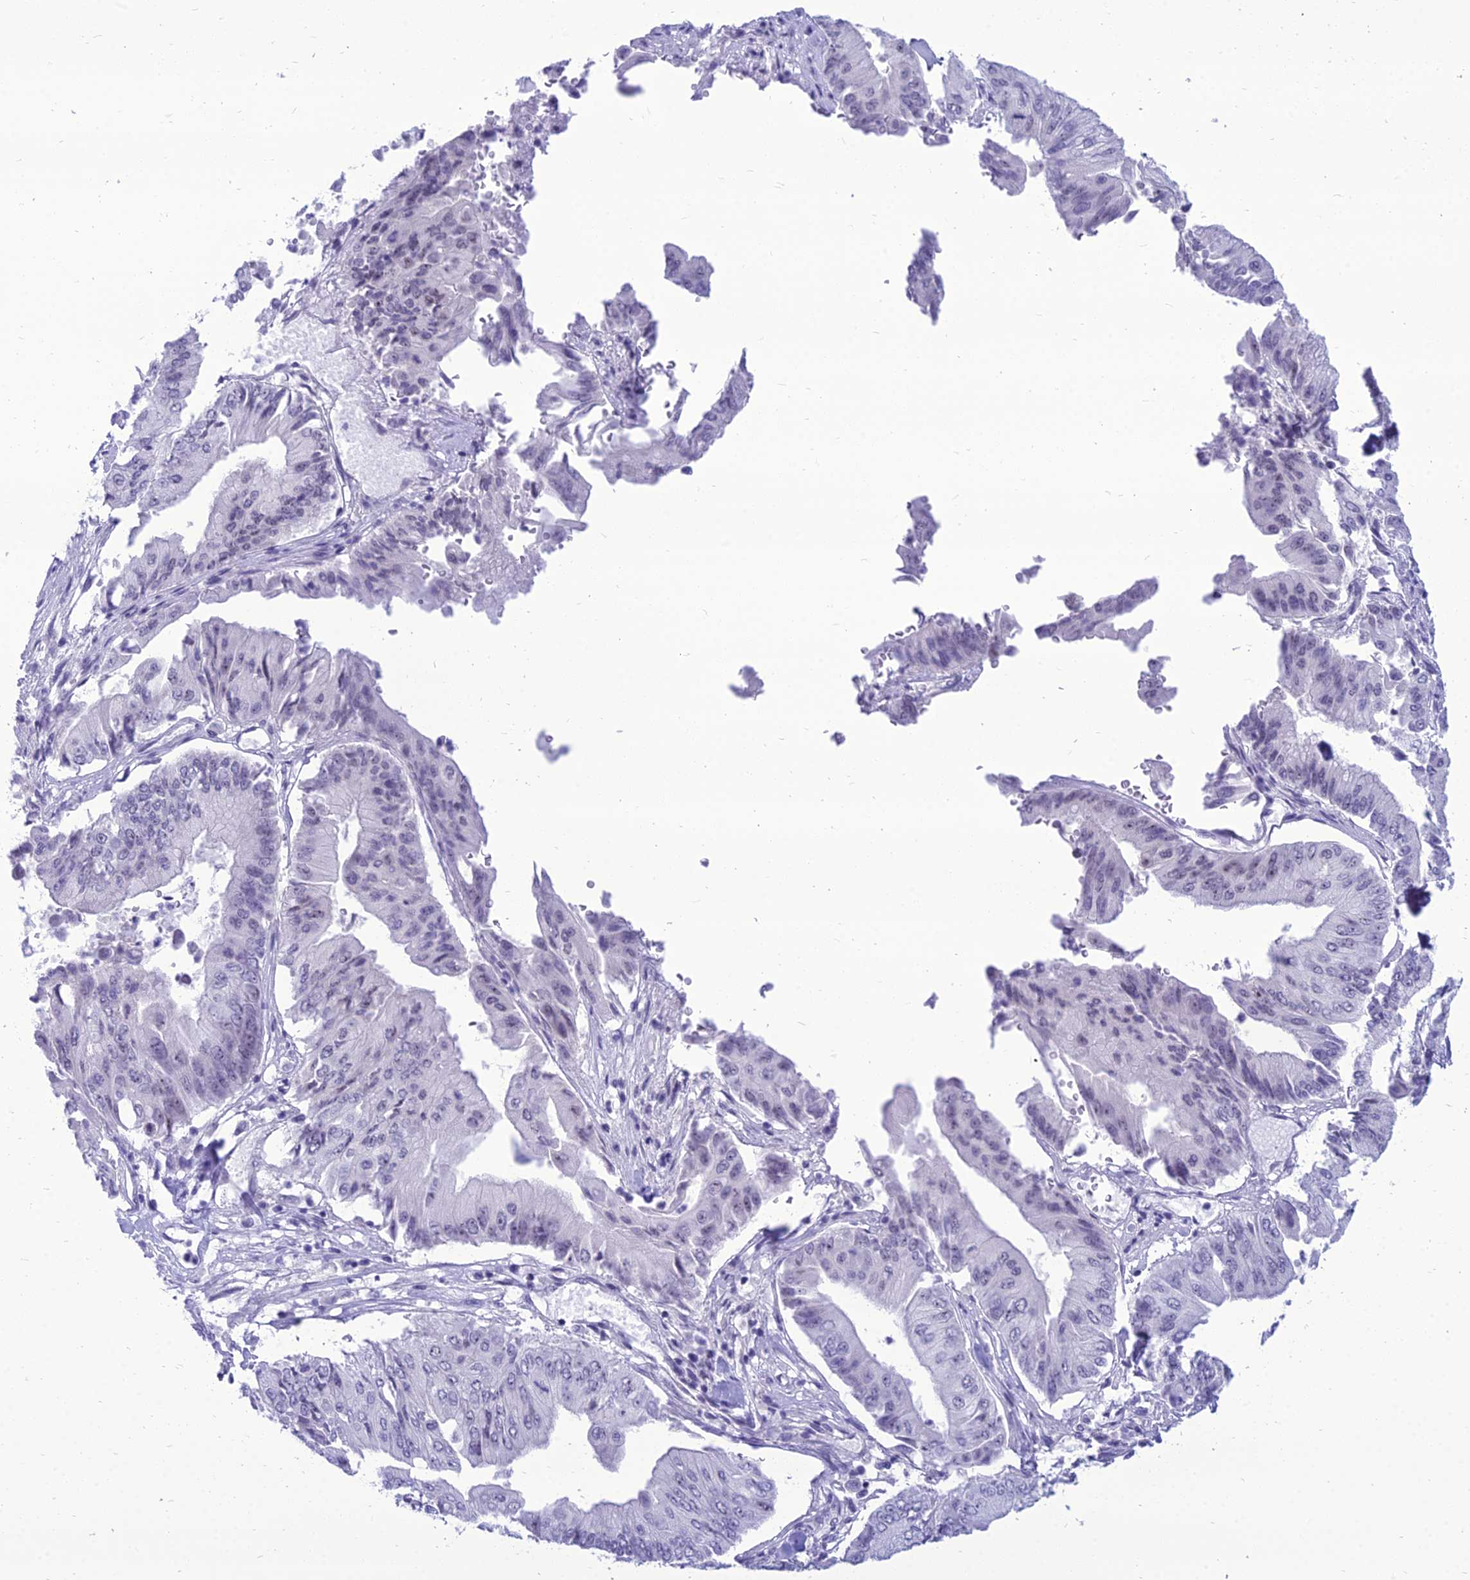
{"staining": {"intensity": "negative", "quantity": "none", "location": "none"}, "tissue": "pancreatic cancer", "cell_type": "Tumor cells", "image_type": "cancer", "snomed": [{"axis": "morphology", "description": "Adenocarcinoma, NOS"}, {"axis": "topography", "description": "Pancreas"}], "caption": "Tumor cells are negative for protein expression in human adenocarcinoma (pancreatic). (DAB (3,3'-diaminobenzidine) immunohistochemistry (IHC) with hematoxylin counter stain).", "gene": "DHX40", "patient": {"sex": "female", "age": 77}}